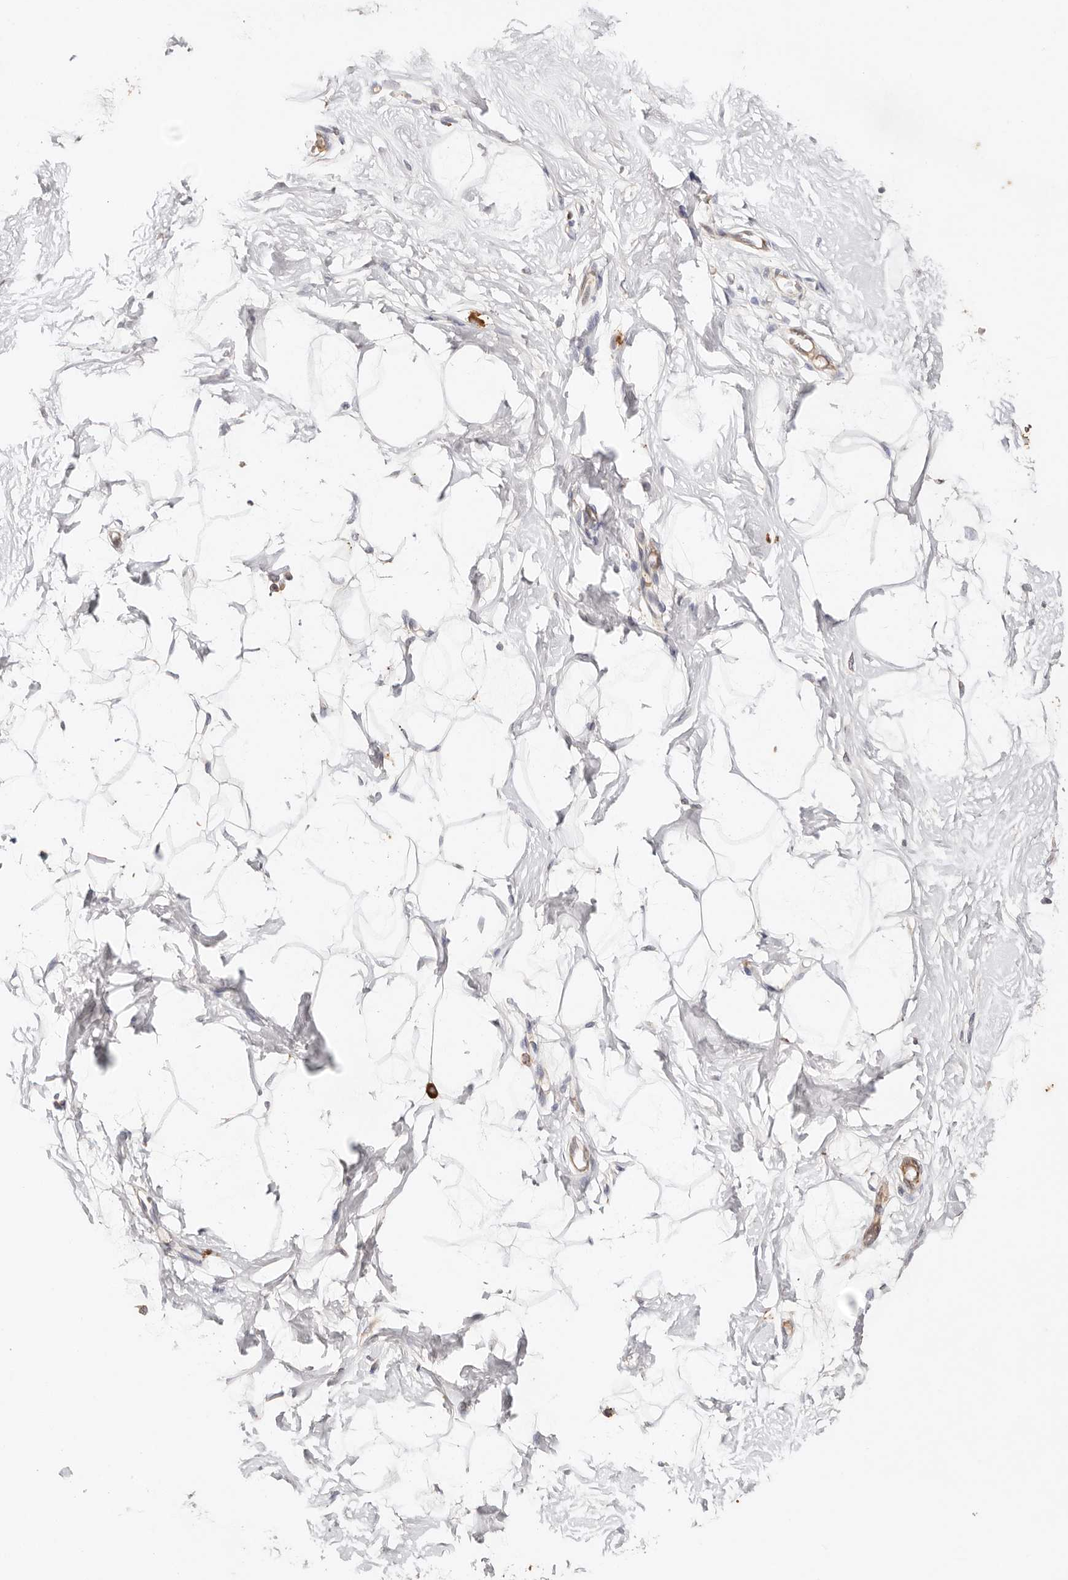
{"staining": {"intensity": "weak", "quantity": "<25%", "location": "cytoplasmic/membranous"}, "tissue": "breast", "cell_type": "Adipocytes", "image_type": "normal", "snomed": [{"axis": "morphology", "description": "Normal tissue, NOS"}, {"axis": "topography", "description": "Breast"}], "caption": "High magnification brightfield microscopy of unremarkable breast stained with DAB (brown) and counterstained with hematoxylin (blue): adipocytes show no significant positivity. (Brightfield microscopy of DAB immunohistochemistry (IHC) at high magnification).", "gene": "CXADR", "patient": {"sex": "female", "age": 26}}